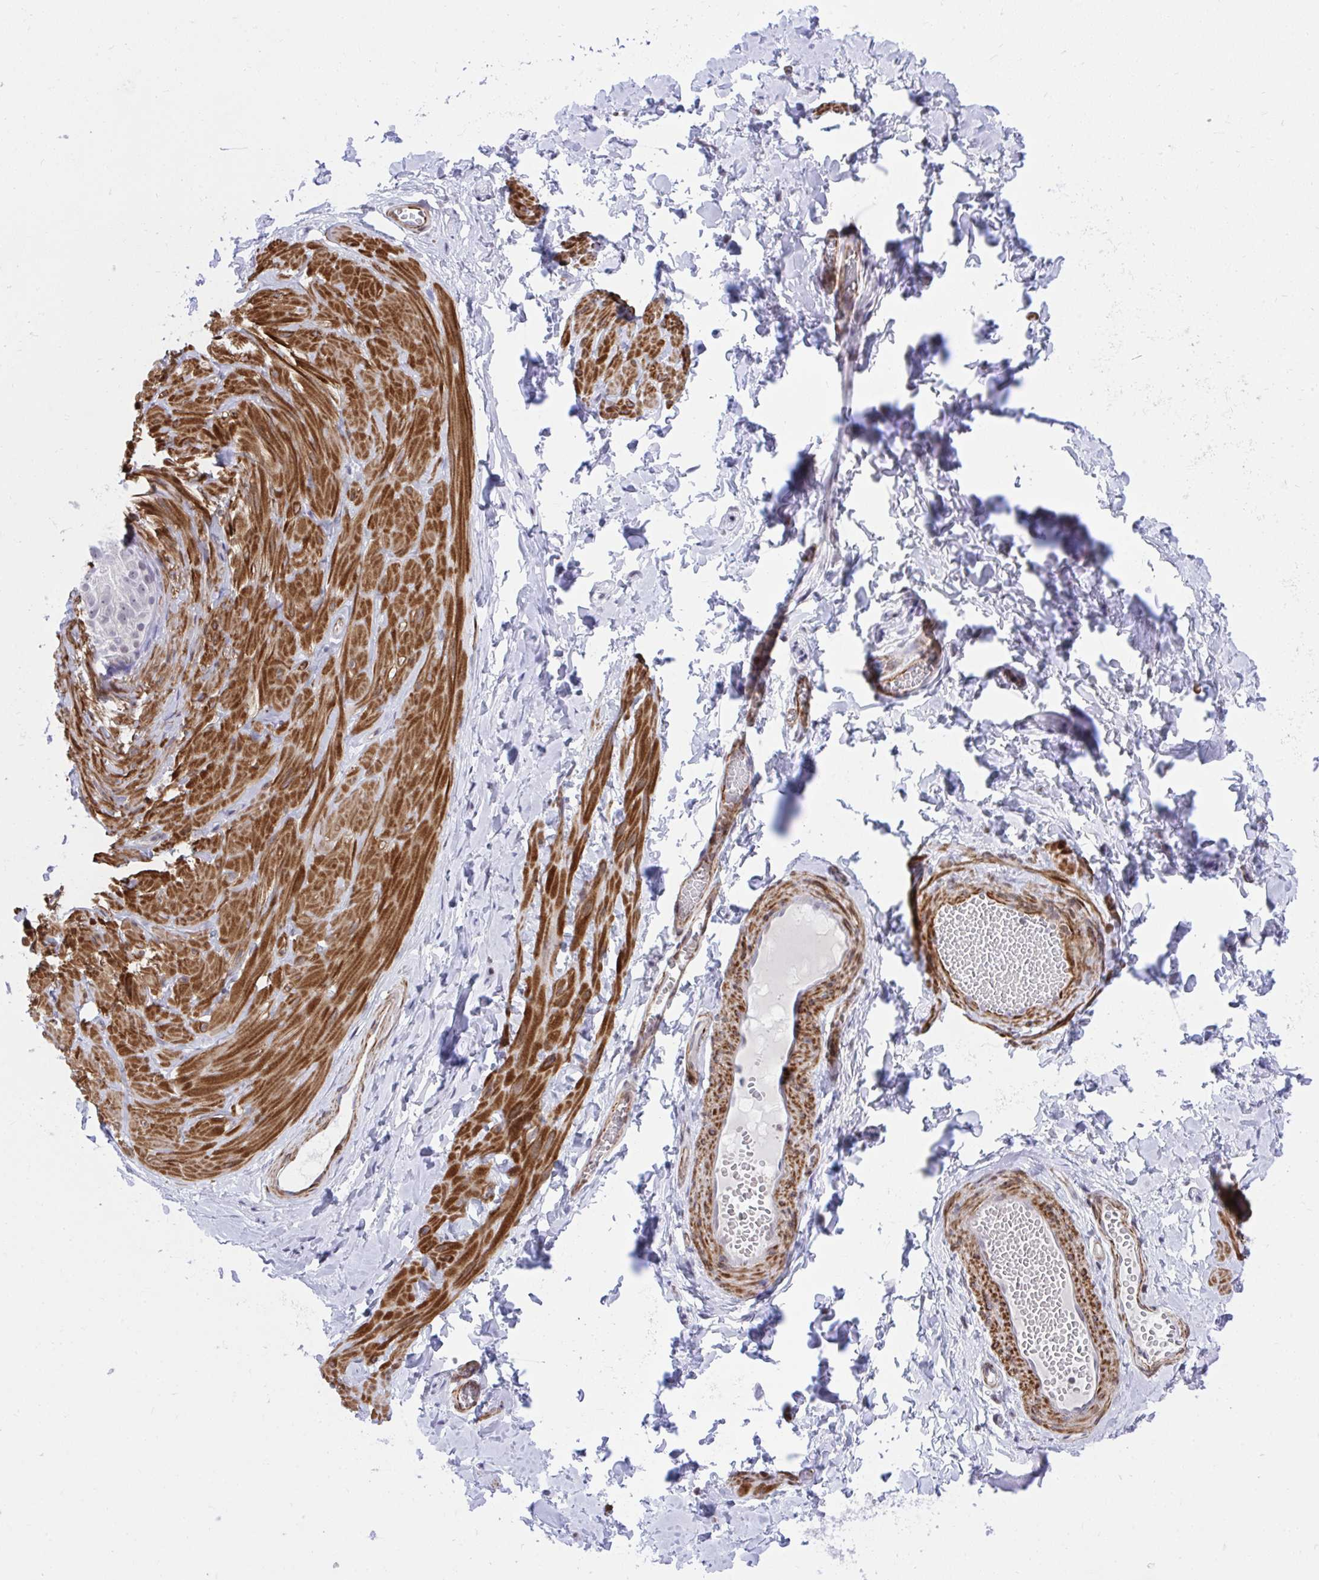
{"staining": {"intensity": "negative", "quantity": "none", "location": "none"}, "tissue": "adipose tissue", "cell_type": "Adipocytes", "image_type": "normal", "snomed": [{"axis": "morphology", "description": "Normal tissue, NOS"}, {"axis": "topography", "description": "Epididymis, spermatic cord, NOS"}, {"axis": "topography", "description": "Epididymis"}, {"axis": "topography", "description": "Peripheral nerve tissue"}], "caption": "This is an IHC micrograph of benign adipose tissue. There is no expression in adipocytes.", "gene": "KCNN4", "patient": {"sex": "male", "age": 29}}